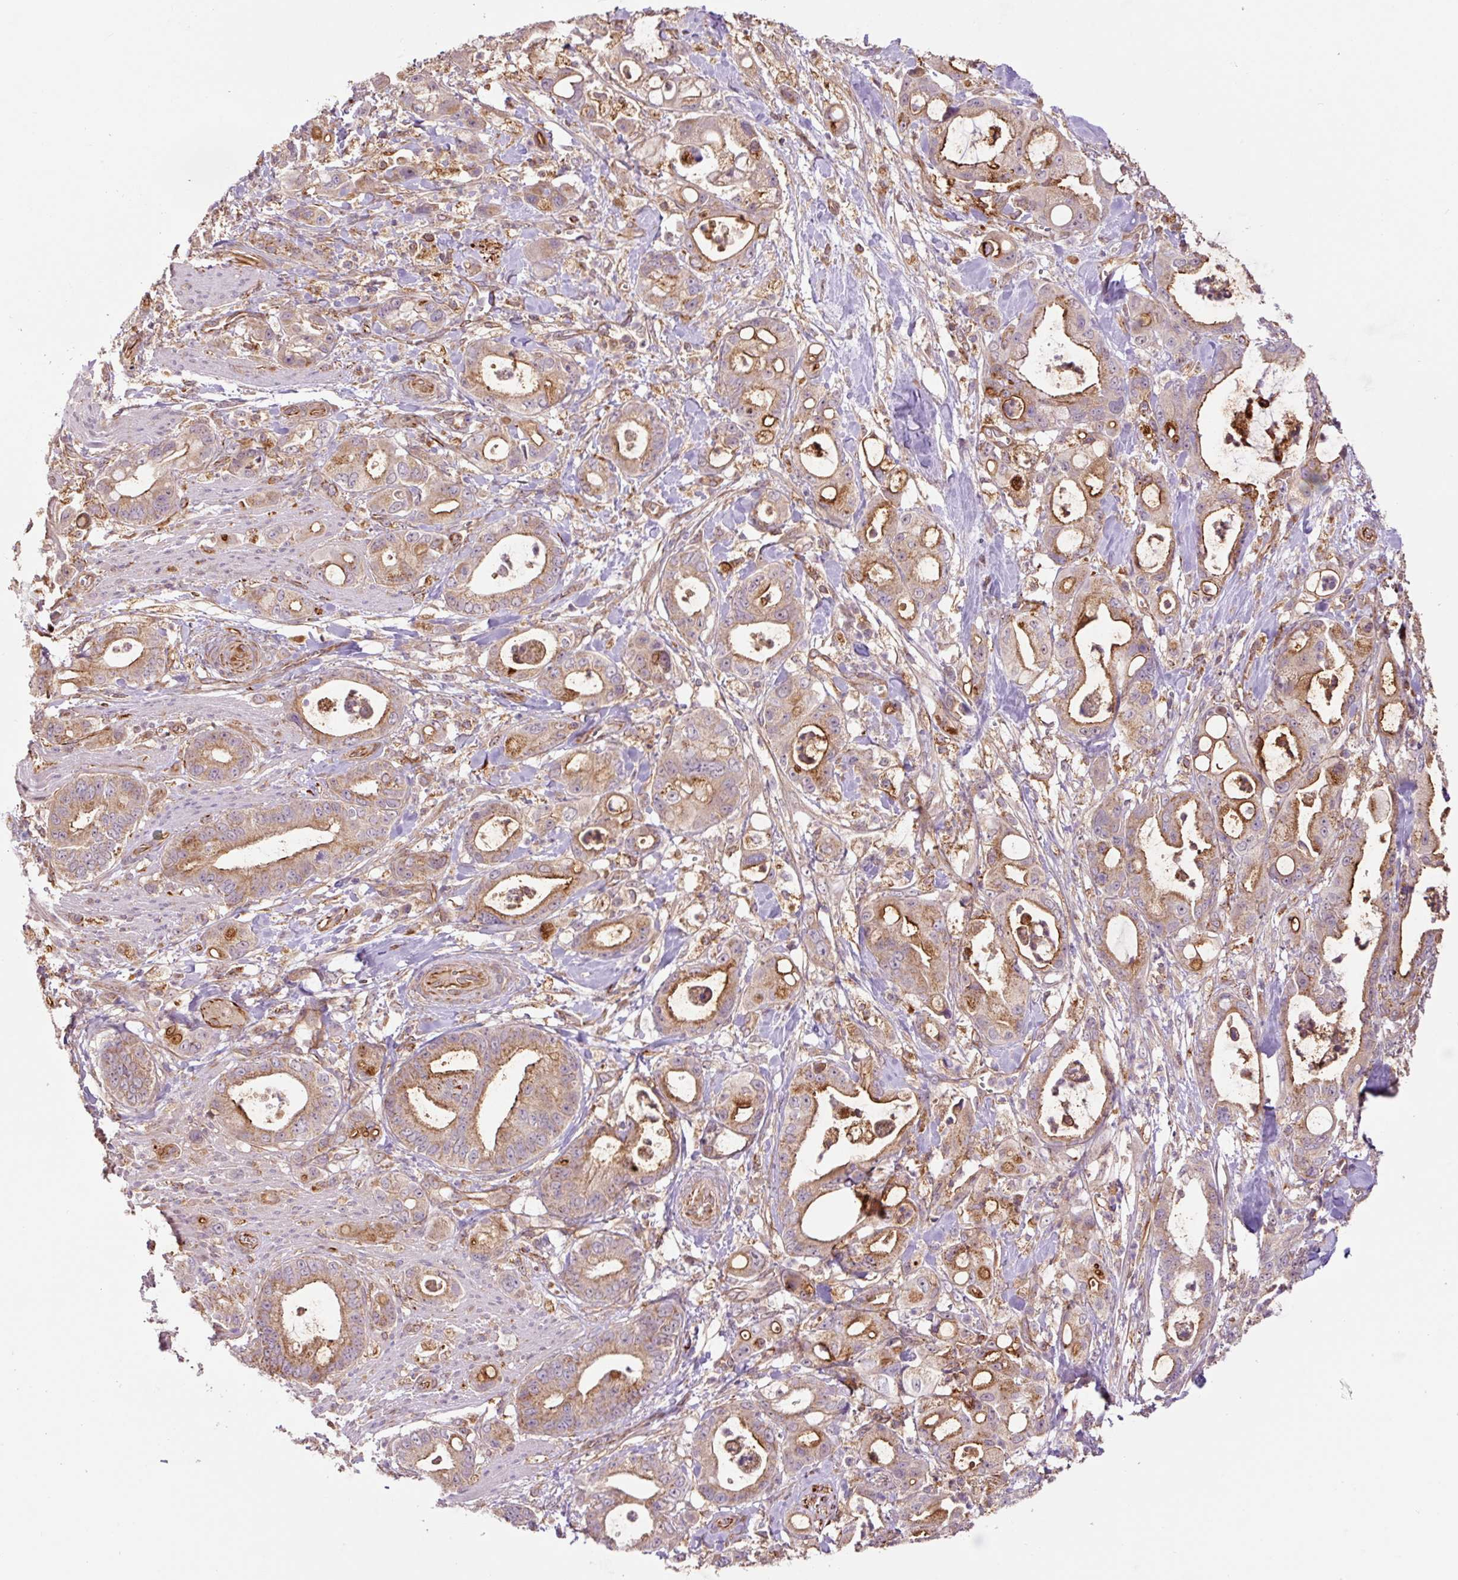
{"staining": {"intensity": "moderate", "quantity": "25%-75%", "location": "cytoplasmic/membranous"}, "tissue": "pancreatic cancer", "cell_type": "Tumor cells", "image_type": "cancer", "snomed": [{"axis": "morphology", "description": "Adenocarcinoma, NOS"}, {"axis": "topography", "description": "Pancreas"}], "caption": "A medium amount of moderate cytoplasmic/membranous staining is seen in approximately 25%-75% of tumor cells in adenocarcinoma (pancreatic) tissue. The staining was performed using DAB, with brown indicating positive protein expression. Nuclei are stained blue with hematoxylin.", "gene": "PCK2", "patient": {"sex": "male", "age": 68}}